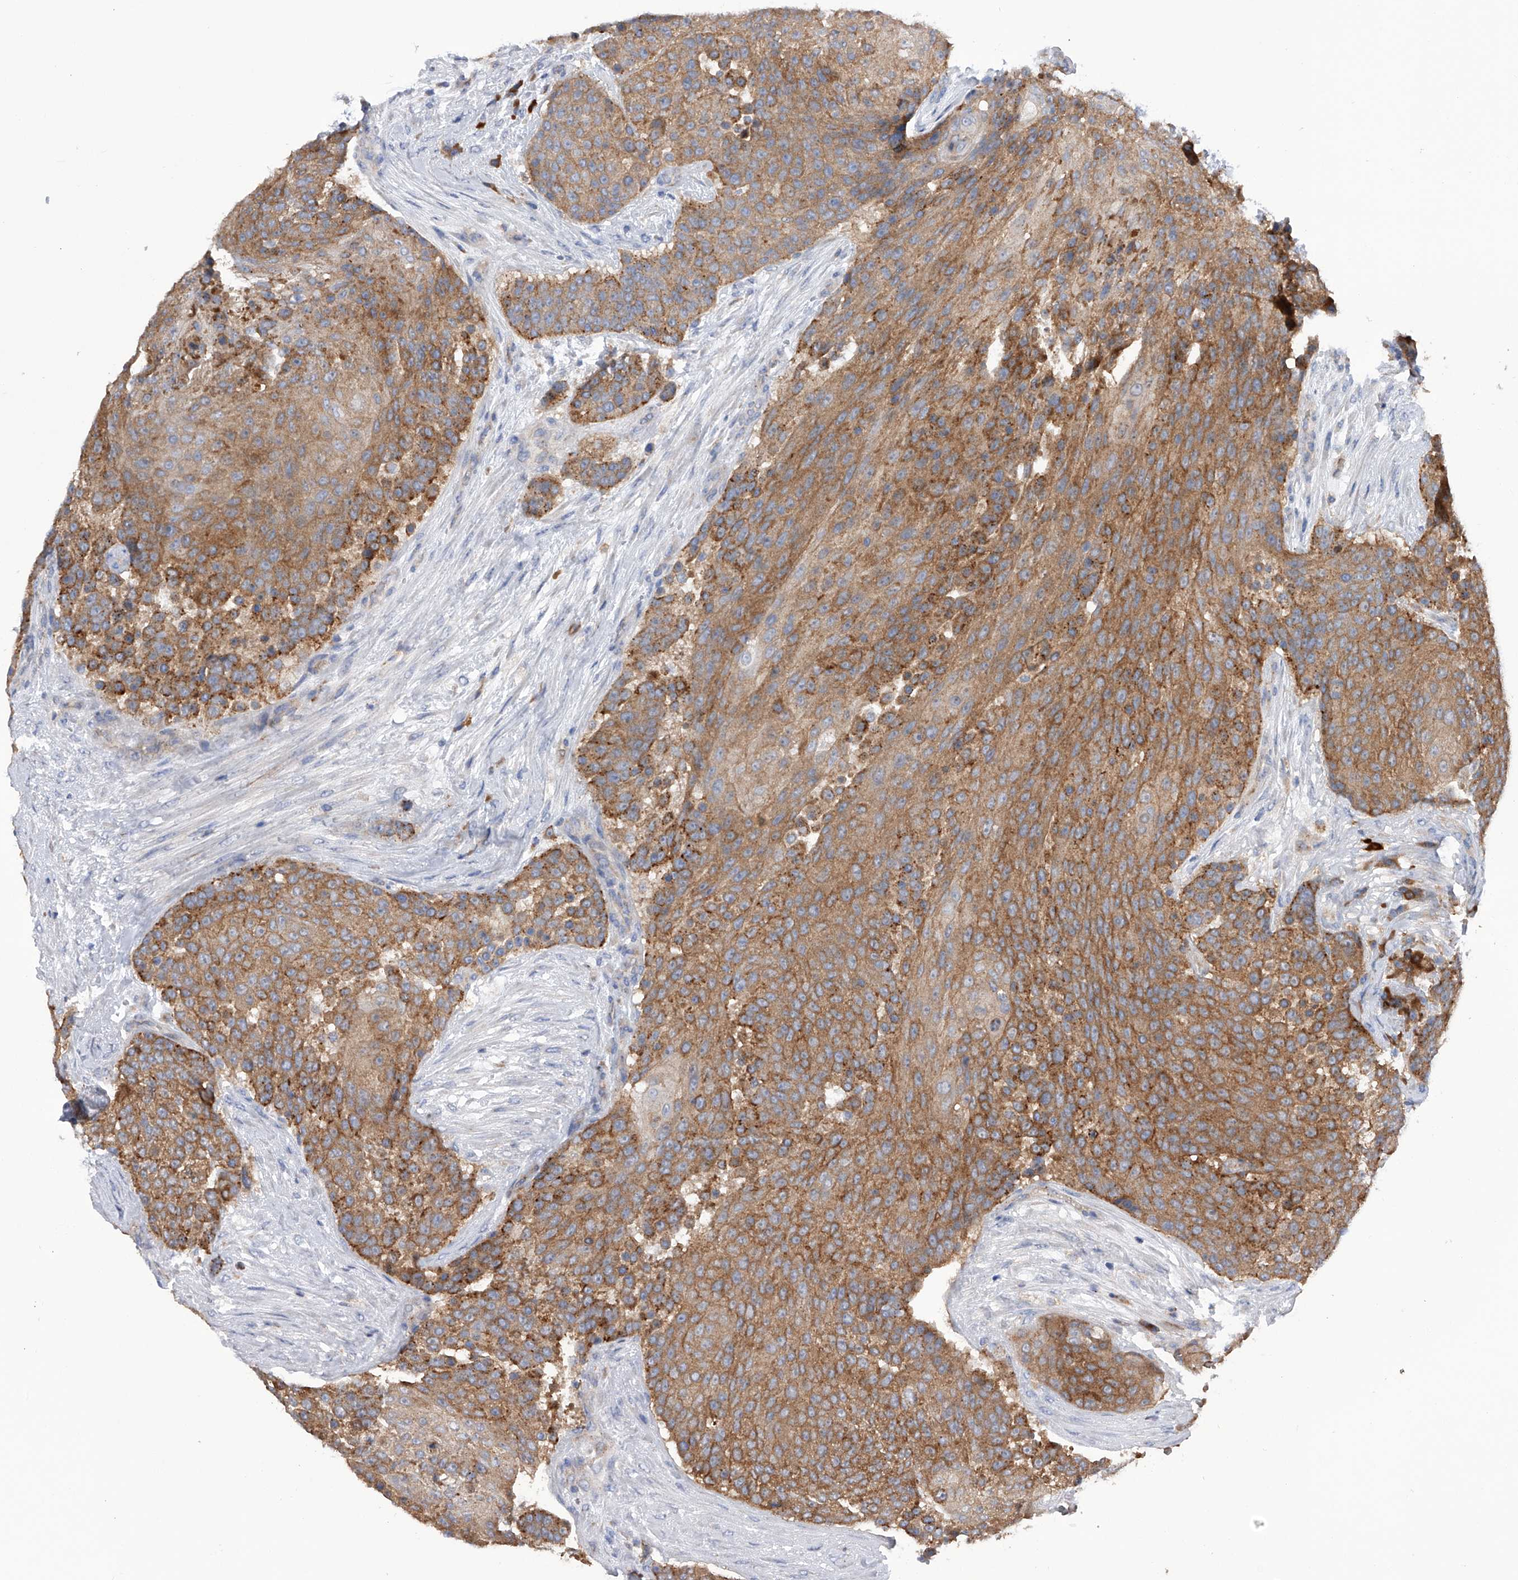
{"staining": {"intensity": "moderate", "quantity": ">75%", "location": "cytoplasmic/membranous"}, "tissue": "urothelial cancer", "cell_type": "Tumor cells", "image_type": "cancer", "snomed": [{"axis": "morphology", "description": "Urothelial carcinoma, High grade"}, {"axis": "topography", "description": "Urinary bladder"}], "caption": "Immunohistochemistry of human urothelial cancer reveals medium levels of moderate cytoplasmic/membranous positivity in approximately >75% of tumor cells.", "gene": "MLYCD", "patient": {"sex": "female", "age": 63}}